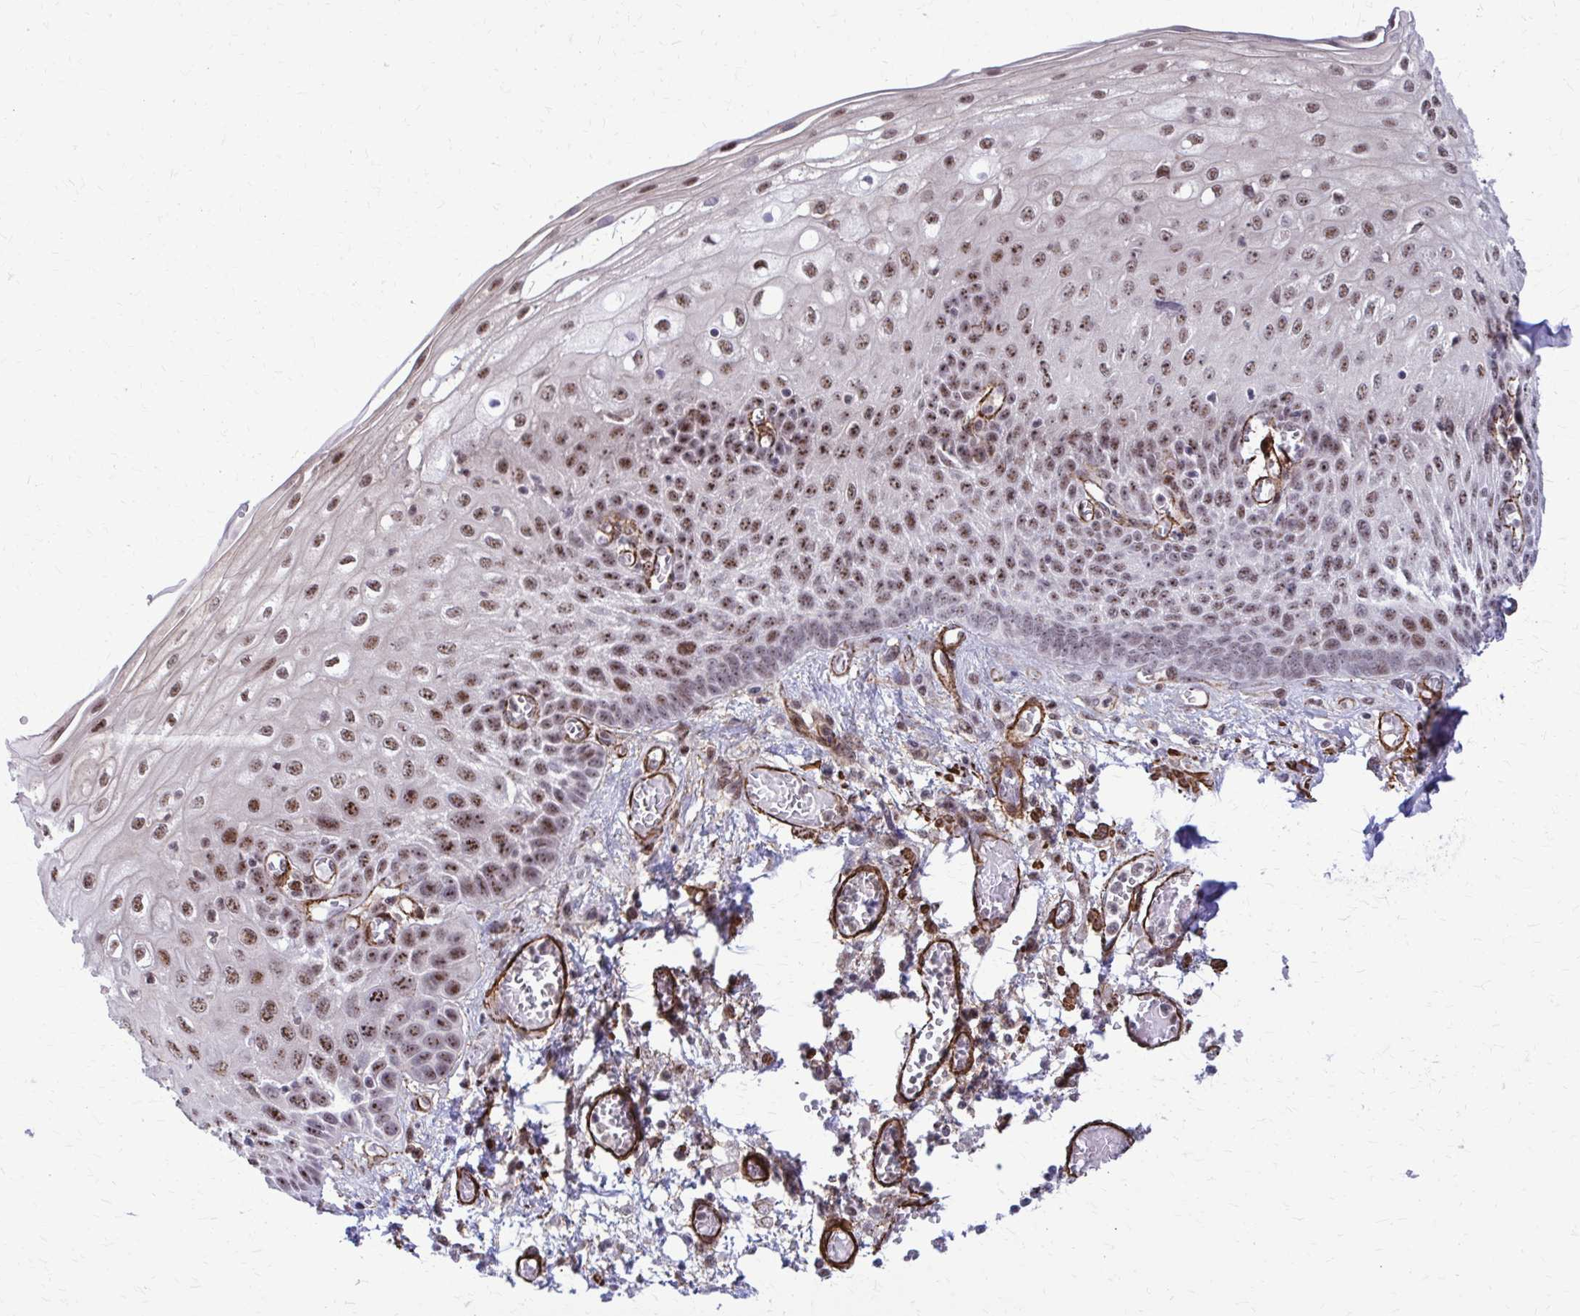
{"staining": {"intensity": "moderate", "quantity": ">75%", "location": "nuclear"}, "tissue": "esophagus", "cell_type": "Squamous epithelial cells", "image_type": "normal", "snomed": [{"axis": "morphology", "description": "Normal tissue, NOS"}, {"axis": "morphology", "description": "Adenocarcinoma, NOS"}, {"axis": "topography", "description": "Esophagus"}], "caption": "IHC micrograph of benign esophagus: esophagus stained using immunohistochemistry (IHC) reveals medium levels of moderate protein expression localized specifically in the nuclear of squamous epithelial cells, appearing as a nuclear brown color.", "gene": "NRBF2", "patient": {"sex": "male", "age": 81}}